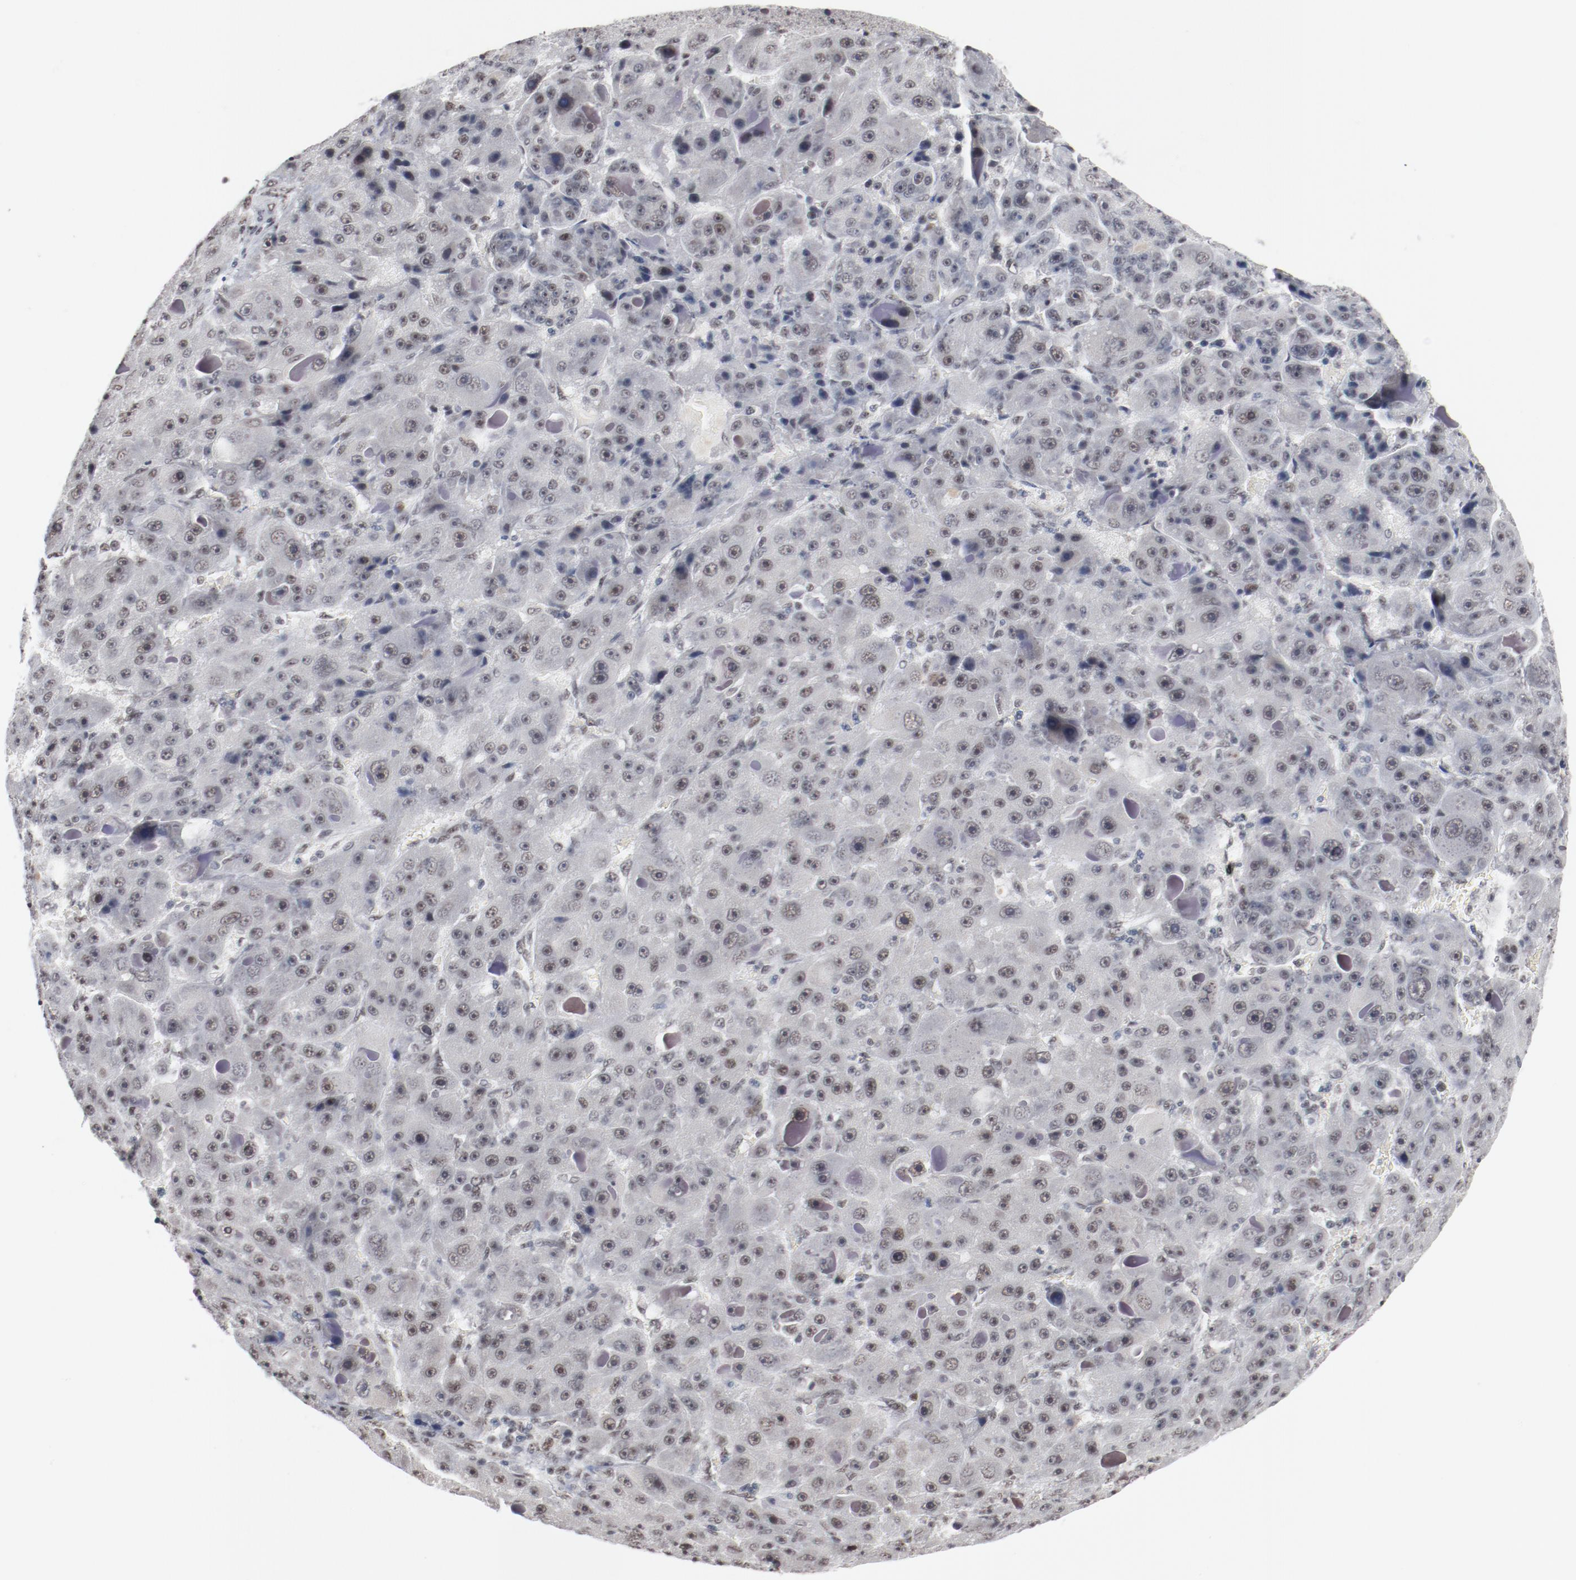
{"staining": {"intensity": "weak", "quantity": "25%-75%", "location": "nuclear"}, "tissue": "liver cancer", "cell_type": "Tumor cells", "image_type": "cancer", "snomed": [{"axis": "morphology", "description": "Carcinoma, Hepatocellular, NOS"}, {"axis": "topography", "description": "Liver"}], "caption": "Immunohistochemistry of human liver cancer (hepatocellular carcinoma) reveals low levels of weak nuclear staining in approximately 25%-75% of tumor cells.", "gene": "BUB3", "patient": {"sex": "male", "age": 76}}